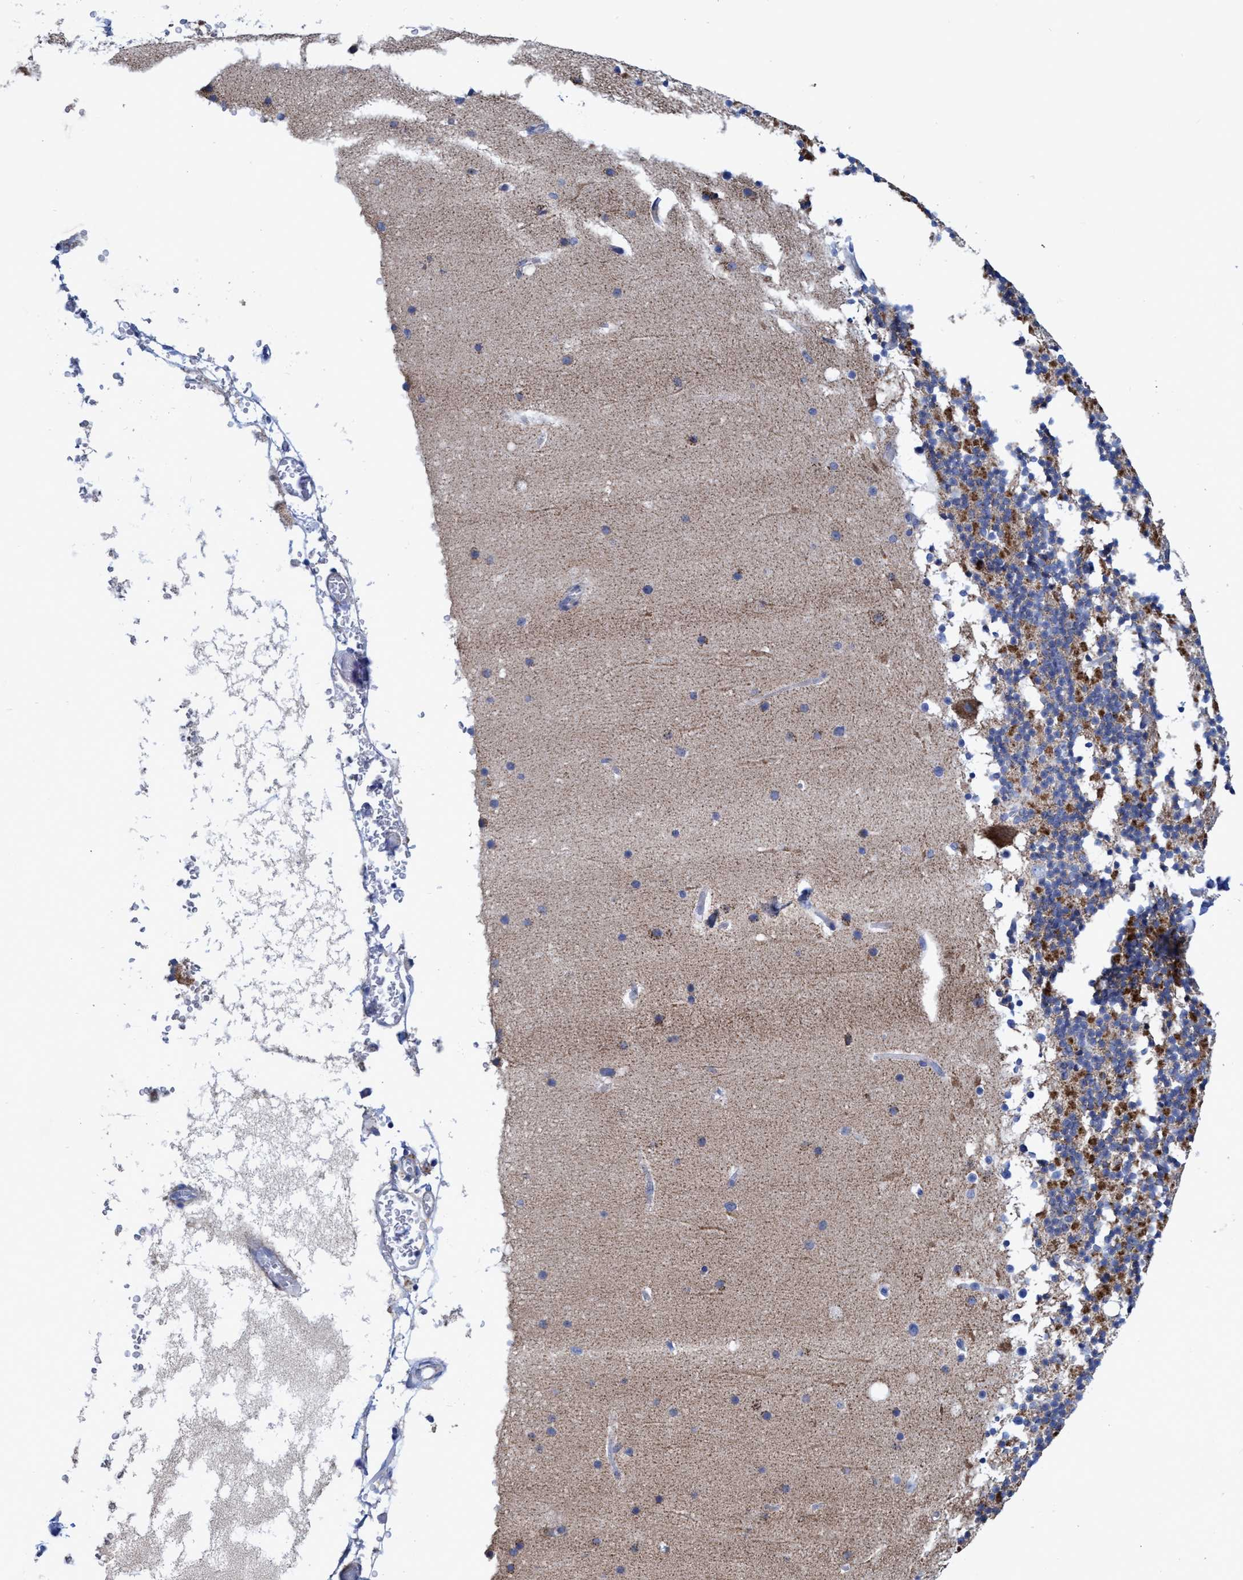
{"staining": {"intensity": "moderate", "quantity": "25%-75%", "location": "cytoplasmic/membranous"}, "tissue": "cerebellum", "cell_type": "Cells in granular layer", "image_type": "normal", "snomed": [{"axis": "morphology", "description": "Normal tissue, NOS"}, {"axis": "topography", "description": "Cerebellum"}], "caption": "Immunohistochemistry (IHC) histopathology image of normal cerebellum stained for a protein (brown), which shows medium levels of moderate cytoplasmic/membranous expression in approximately 25%-75% of cells in granular layer.", "gene": "ZNF750", "patient": {"sex": "male", "age": 57}}